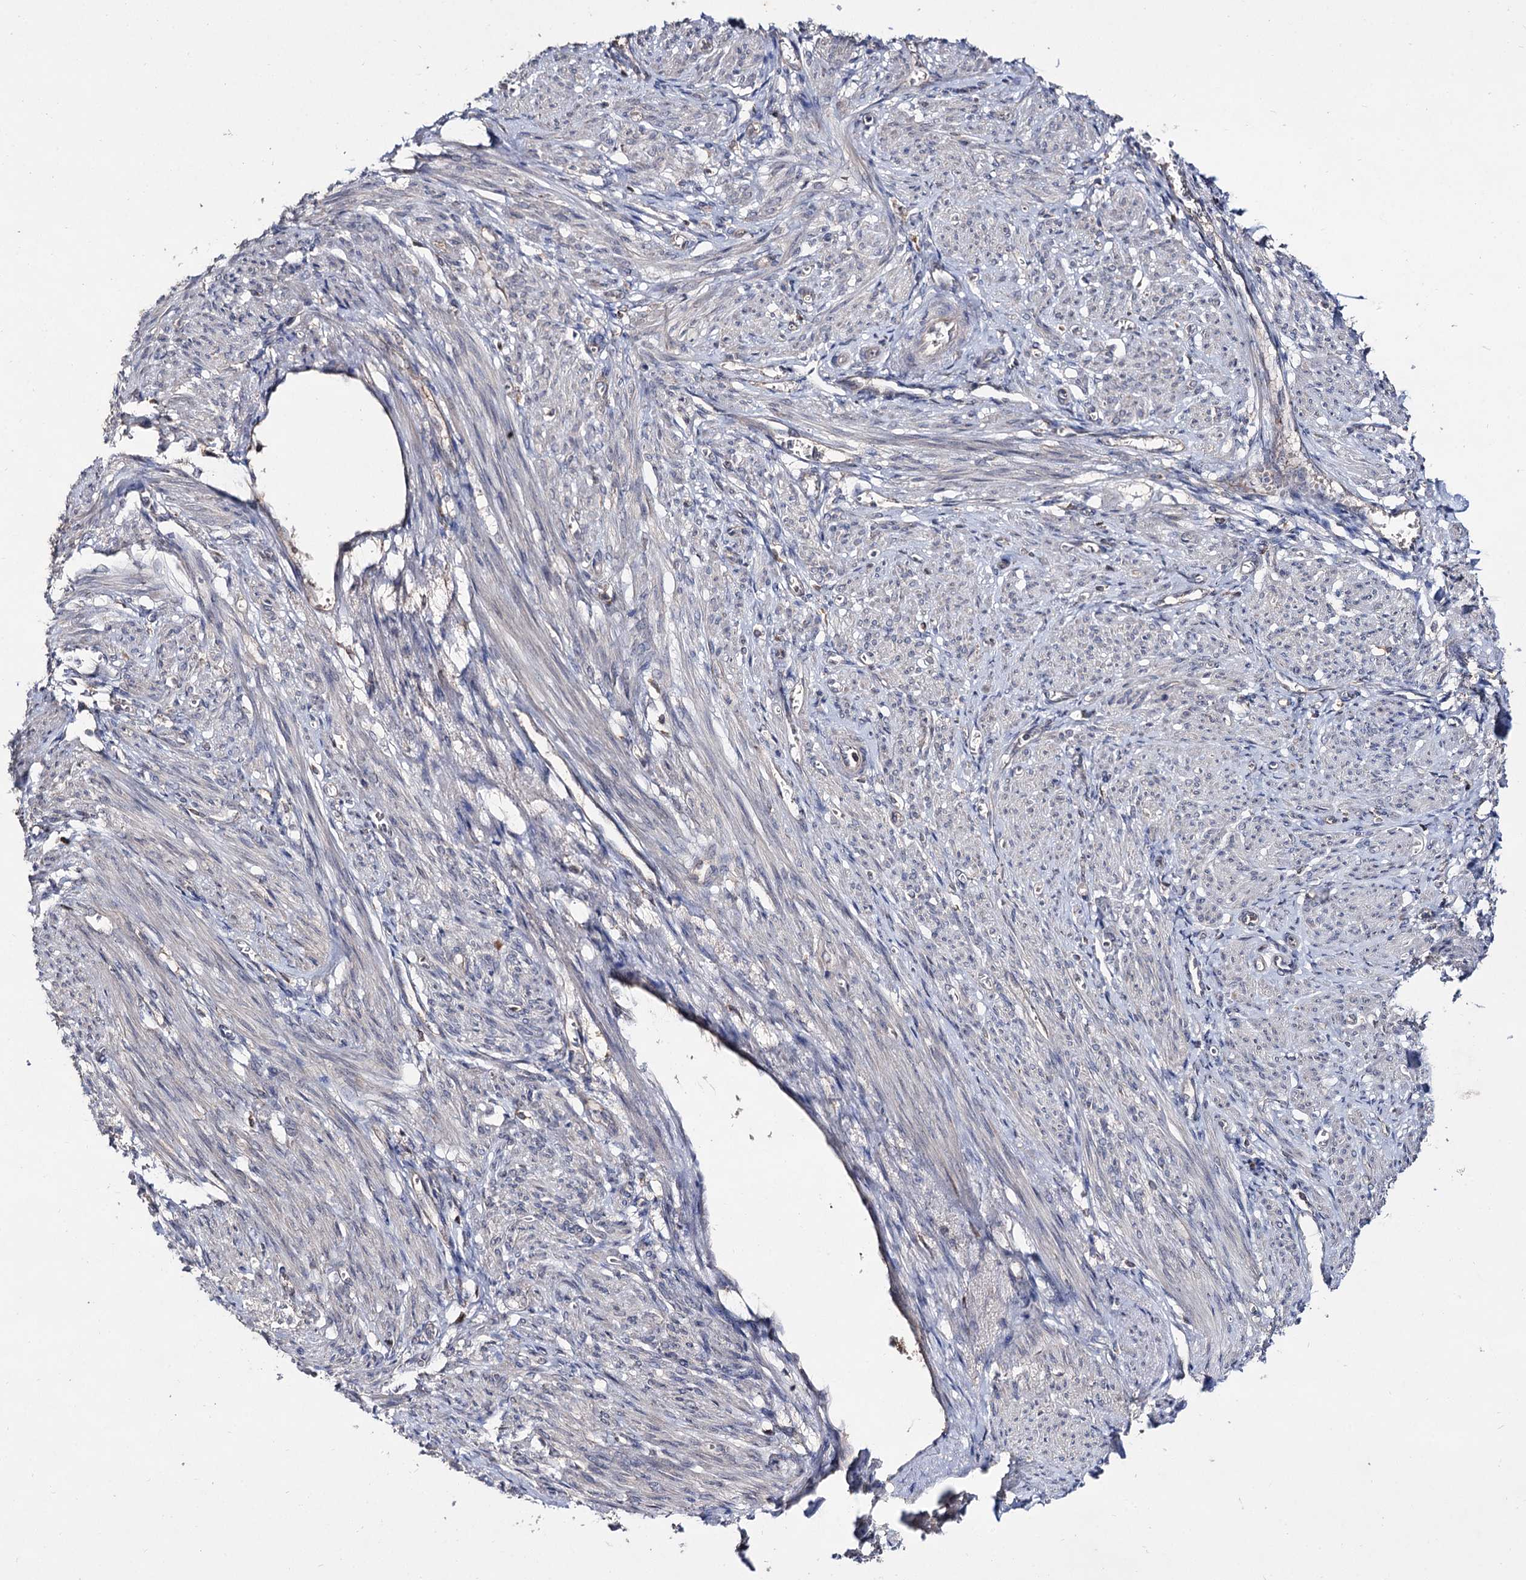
{"staining": {"intensity": "negative", "quantity": "none", "location": "none"}, "tissue": "smooth muscle", "cell_type": "Smooth muscle cells", "image_type": "normal", "snomed": [{"axis": "morphology", "description": "Normal tissue, NOS"}, {"axis": "topography", "description": "Smooth muscle"}], "caption": "Histopathology image shows no protein positivity in smooth muscle cells of normal smooth muscle. The staining is performed using DAB brown chromogen with nuclei counter-stained in using hematoxylin.", "gene": "ACTR6", "patient": {"sex": "female", "age": 39}}